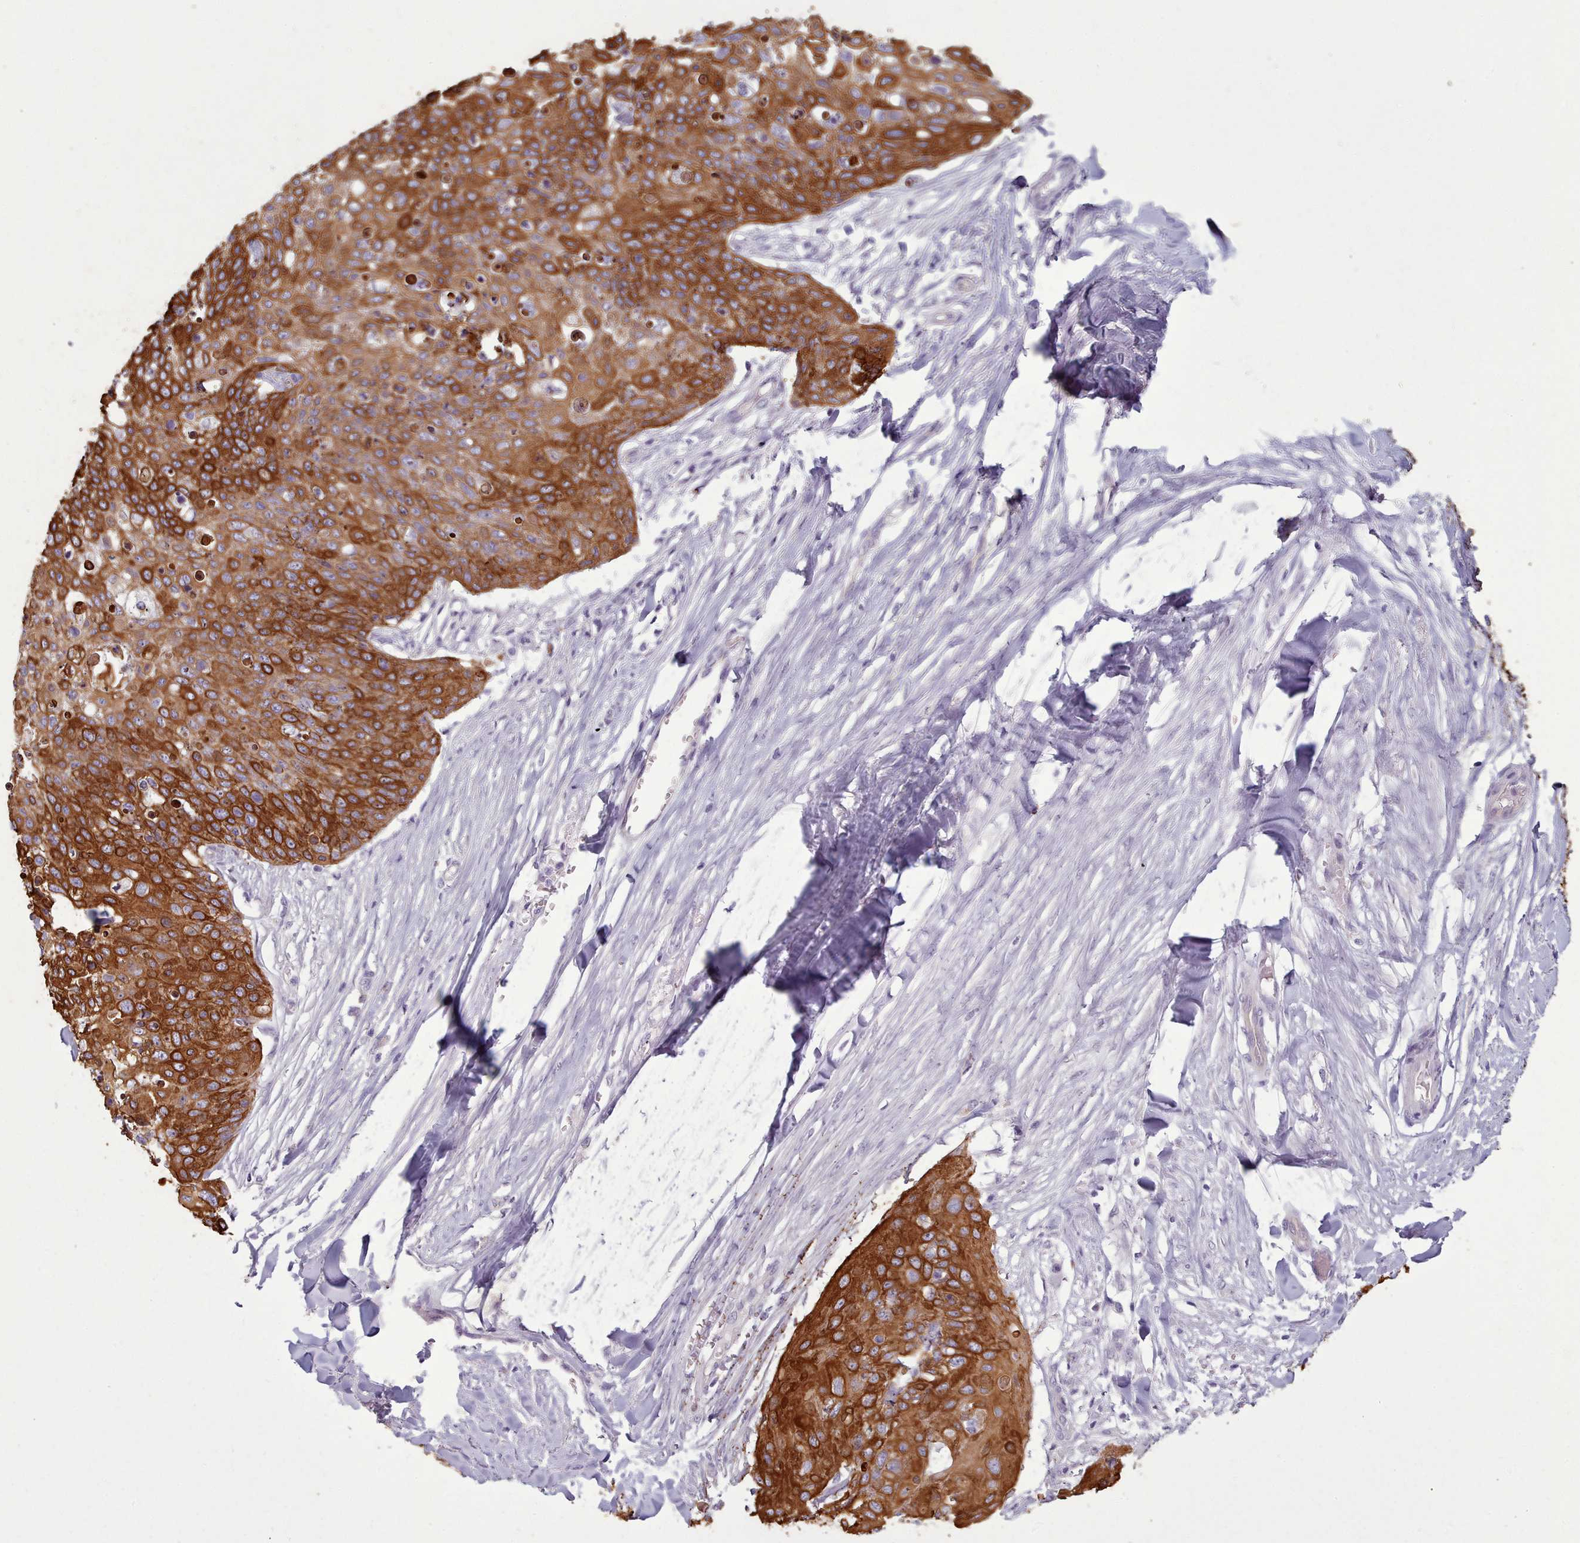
{"staining": {"intensity": "strong", "quantity": ">75%", "location": "cytoplasmic/membranous"}, "tissue": "skin cancer", "cell_type": "Tumor cells", "image_type": "cancer", "snomed": [{"axis": "morphology", "description": "Squamous cell carcinoma, NOS"}, {"axis": "topography", "description": "Skin"}, {"axis": "topography", "description": "Vulva"}], "caption": "A brown stain highlights strong cytoplasmic/membranous expression of a protein in human skin cancer tumor cells.", "gene": "PLD4", "patient": {"sex": "female", "age": 85}}